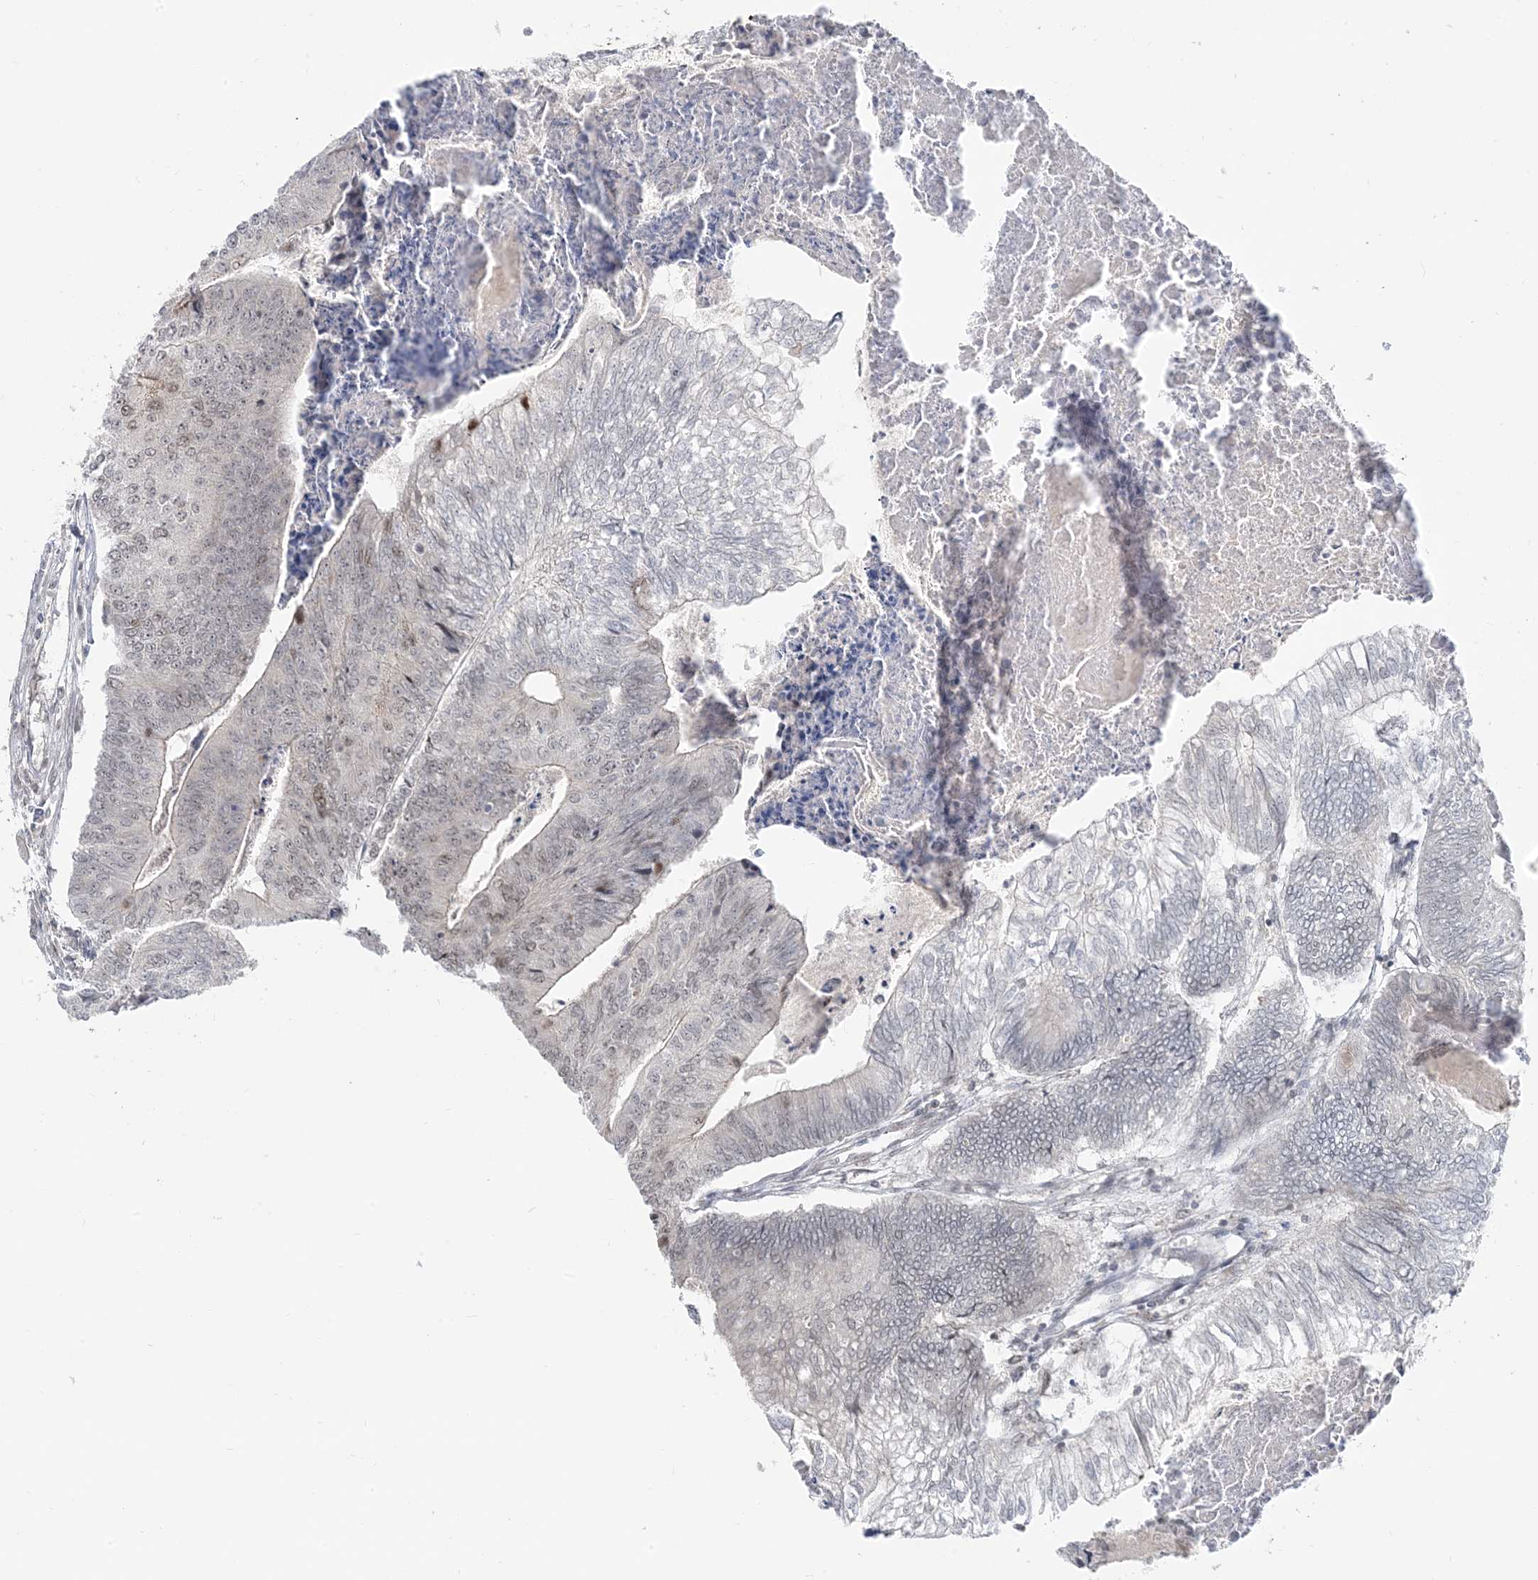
{"staining": {"intensity": "weak", "quantity": "<25%", "location": "nuclear"}, "tissue": "colorectal cancer", "cell_type": "Tumor cells", "image_type": "cancer", "snomed": [{"axis": "morphology", "description": "Adenocarcinoma, NOS"}, {"axis": "topography", "description": "Colon"}], "caption": "High magnification brightfield microscopy of adenocarcinoma (colorectal) stained with DAB (brown) and counterstained with hematoxylin (blue): tumor cells show no significant expression.", "gene": "LEXM", "patient": {"sex": "female", "age": 67}}